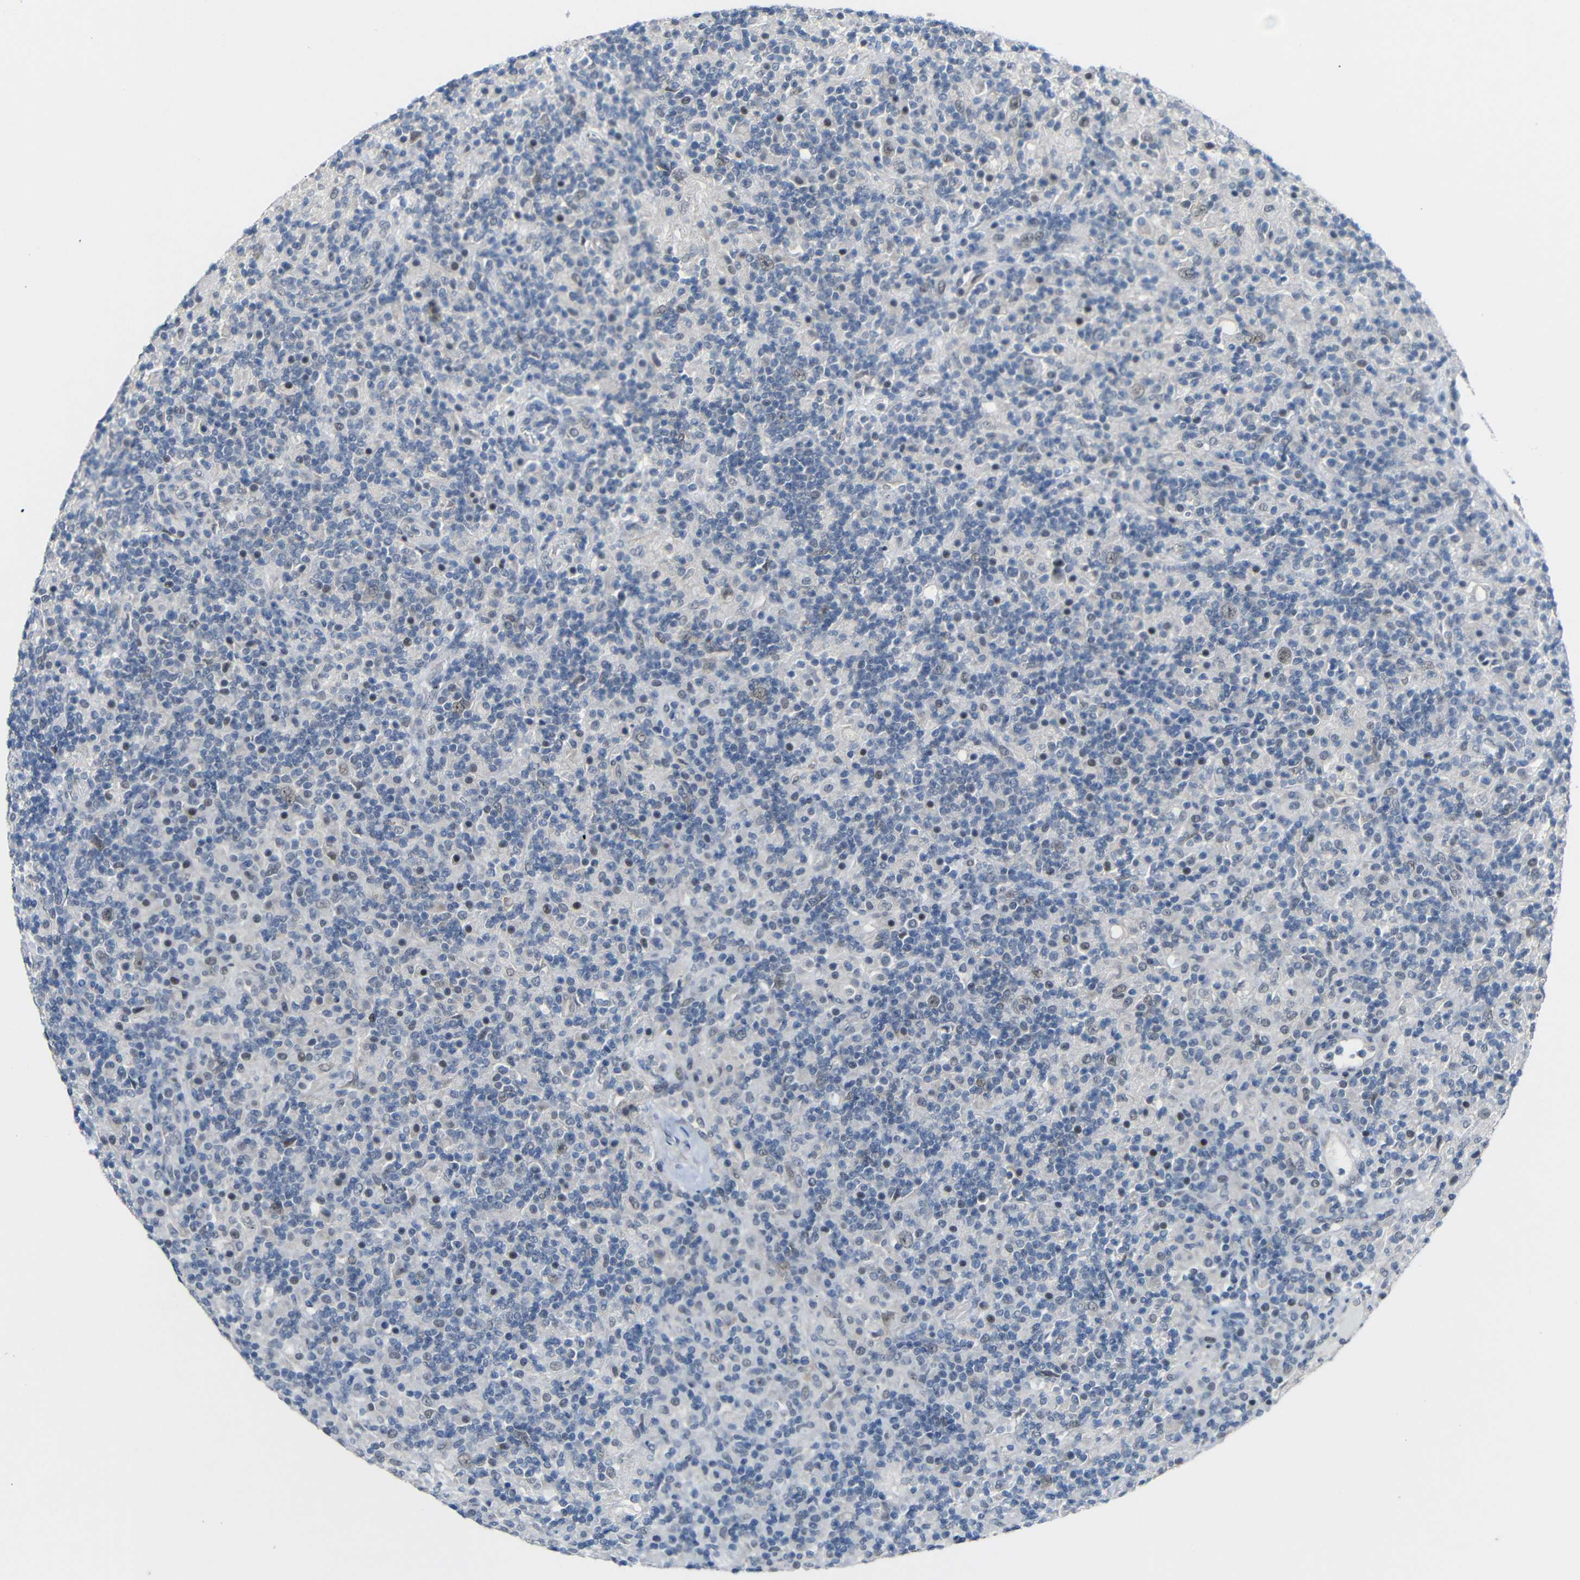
{"staining": {"intensity": "weak", "quantity": ">75%", "location": "nuclear"}, "tissue": "lymphoma", "cell_type": "Tumor cells", "image_type": "cancer", "snomed": [{"axis": "morphology", "description": "Hodgkin's disease, NOS"}, {"axis": "topography", "description": "Lymph node"}], "caption": "Hodgkin's disease stained with a protein marker displays weak staining in tumor cells.", "gene": "GPR158", "patient": {"sex": "male", "age": 70}}